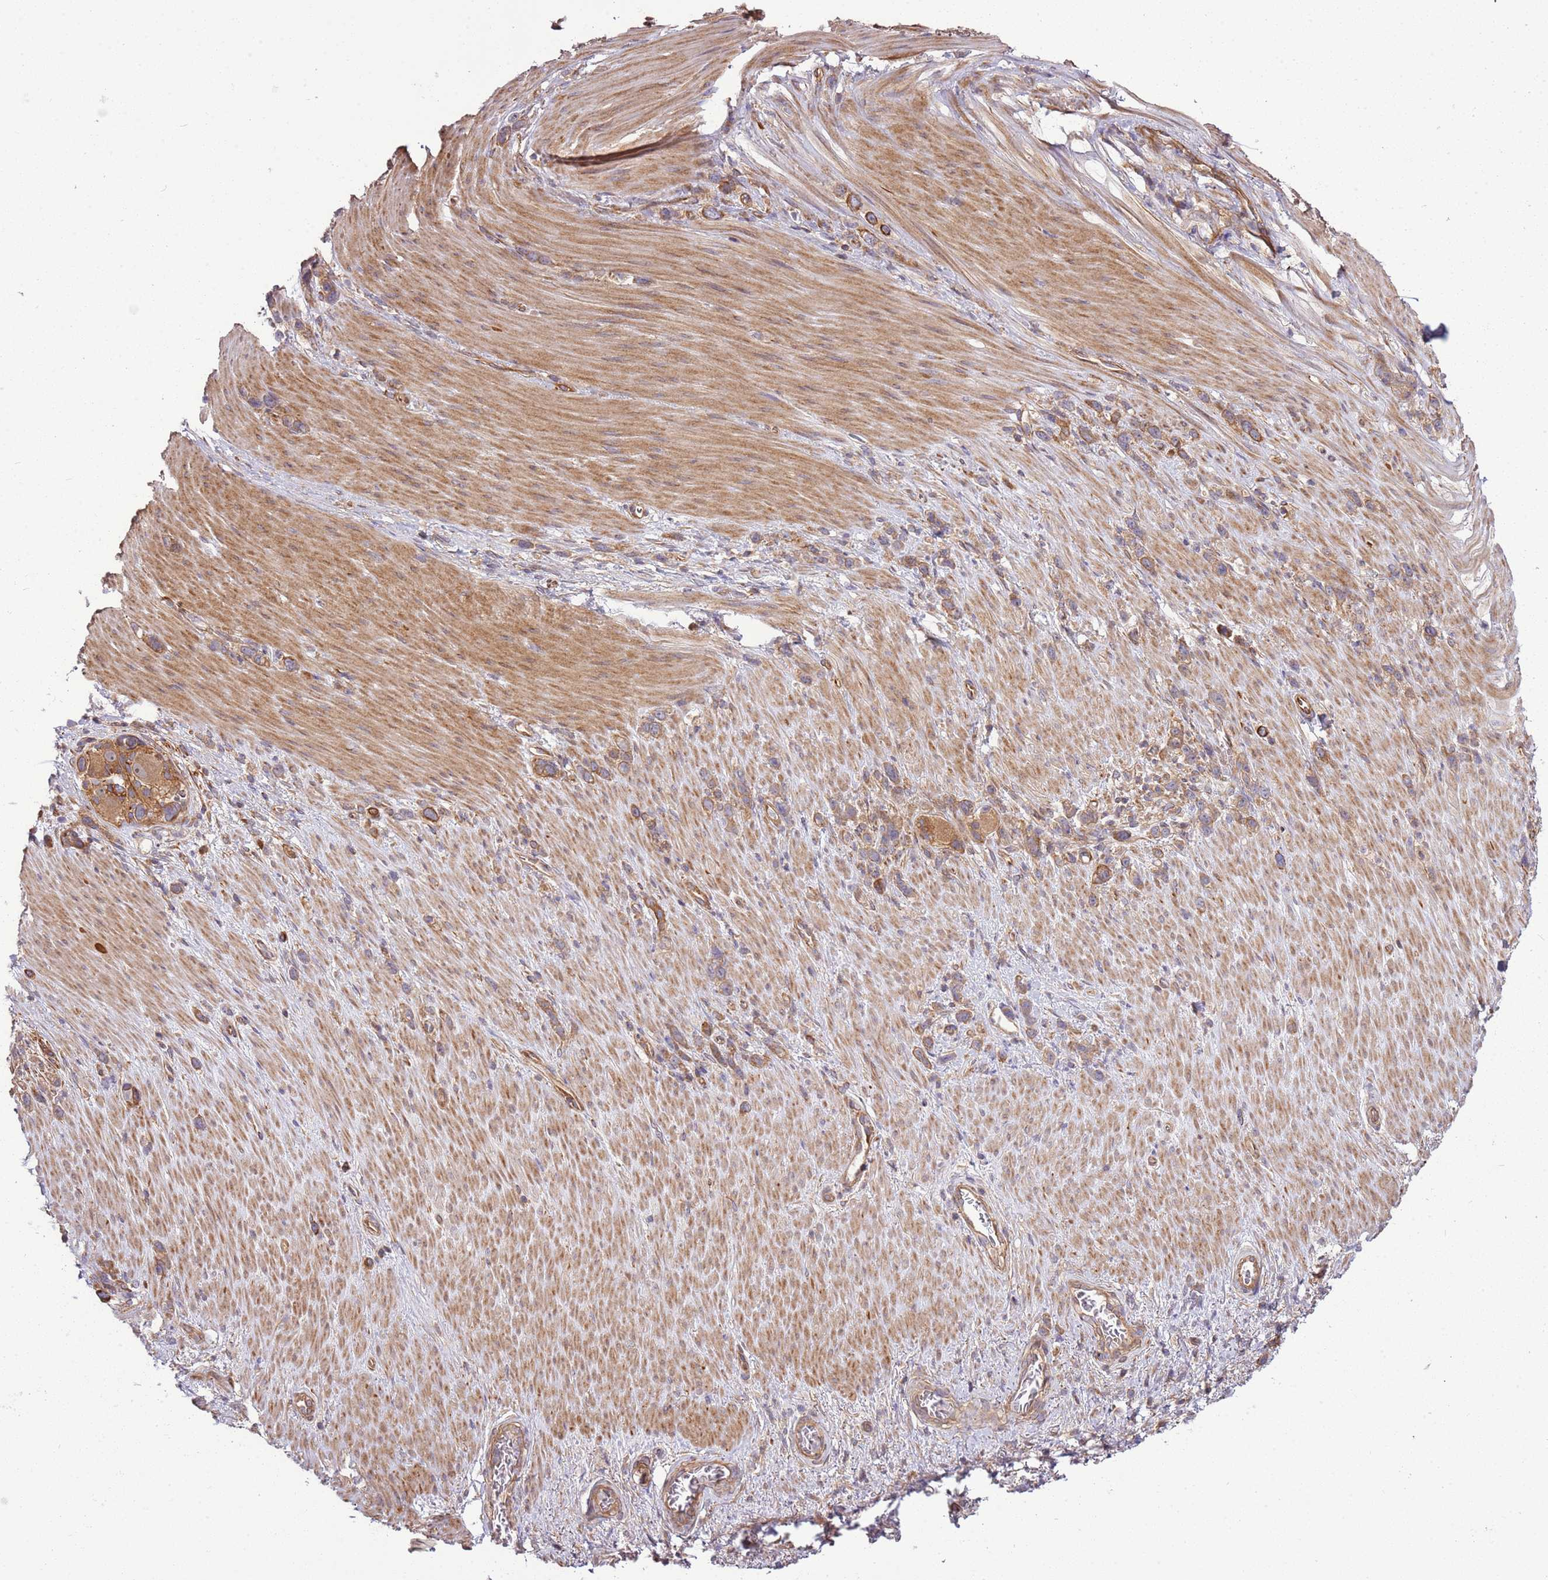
{"staining": {"intensity": "moderate", "quantity": ">75%", "location": "cytoplasmic/membranous"}, "tissue": "stomach cancer", "cell_type": "Tumor cells", "image_type": "cancer", "snomed": [{"axis": "morphology", "description": "Adenocarcinoma, NOS"}, {"axis": "topography", "description": "Stomach"}], "caption": "Immunohistochemistry photomicrograph of human stomach cancer stained for a protein (brown), which reveals medium levels of moderate cytoplasmic/membranous positivity in approximately >75% of tumor cells.", "gene": "GNL1", "patient": {"sex": "female", "age": 65}}